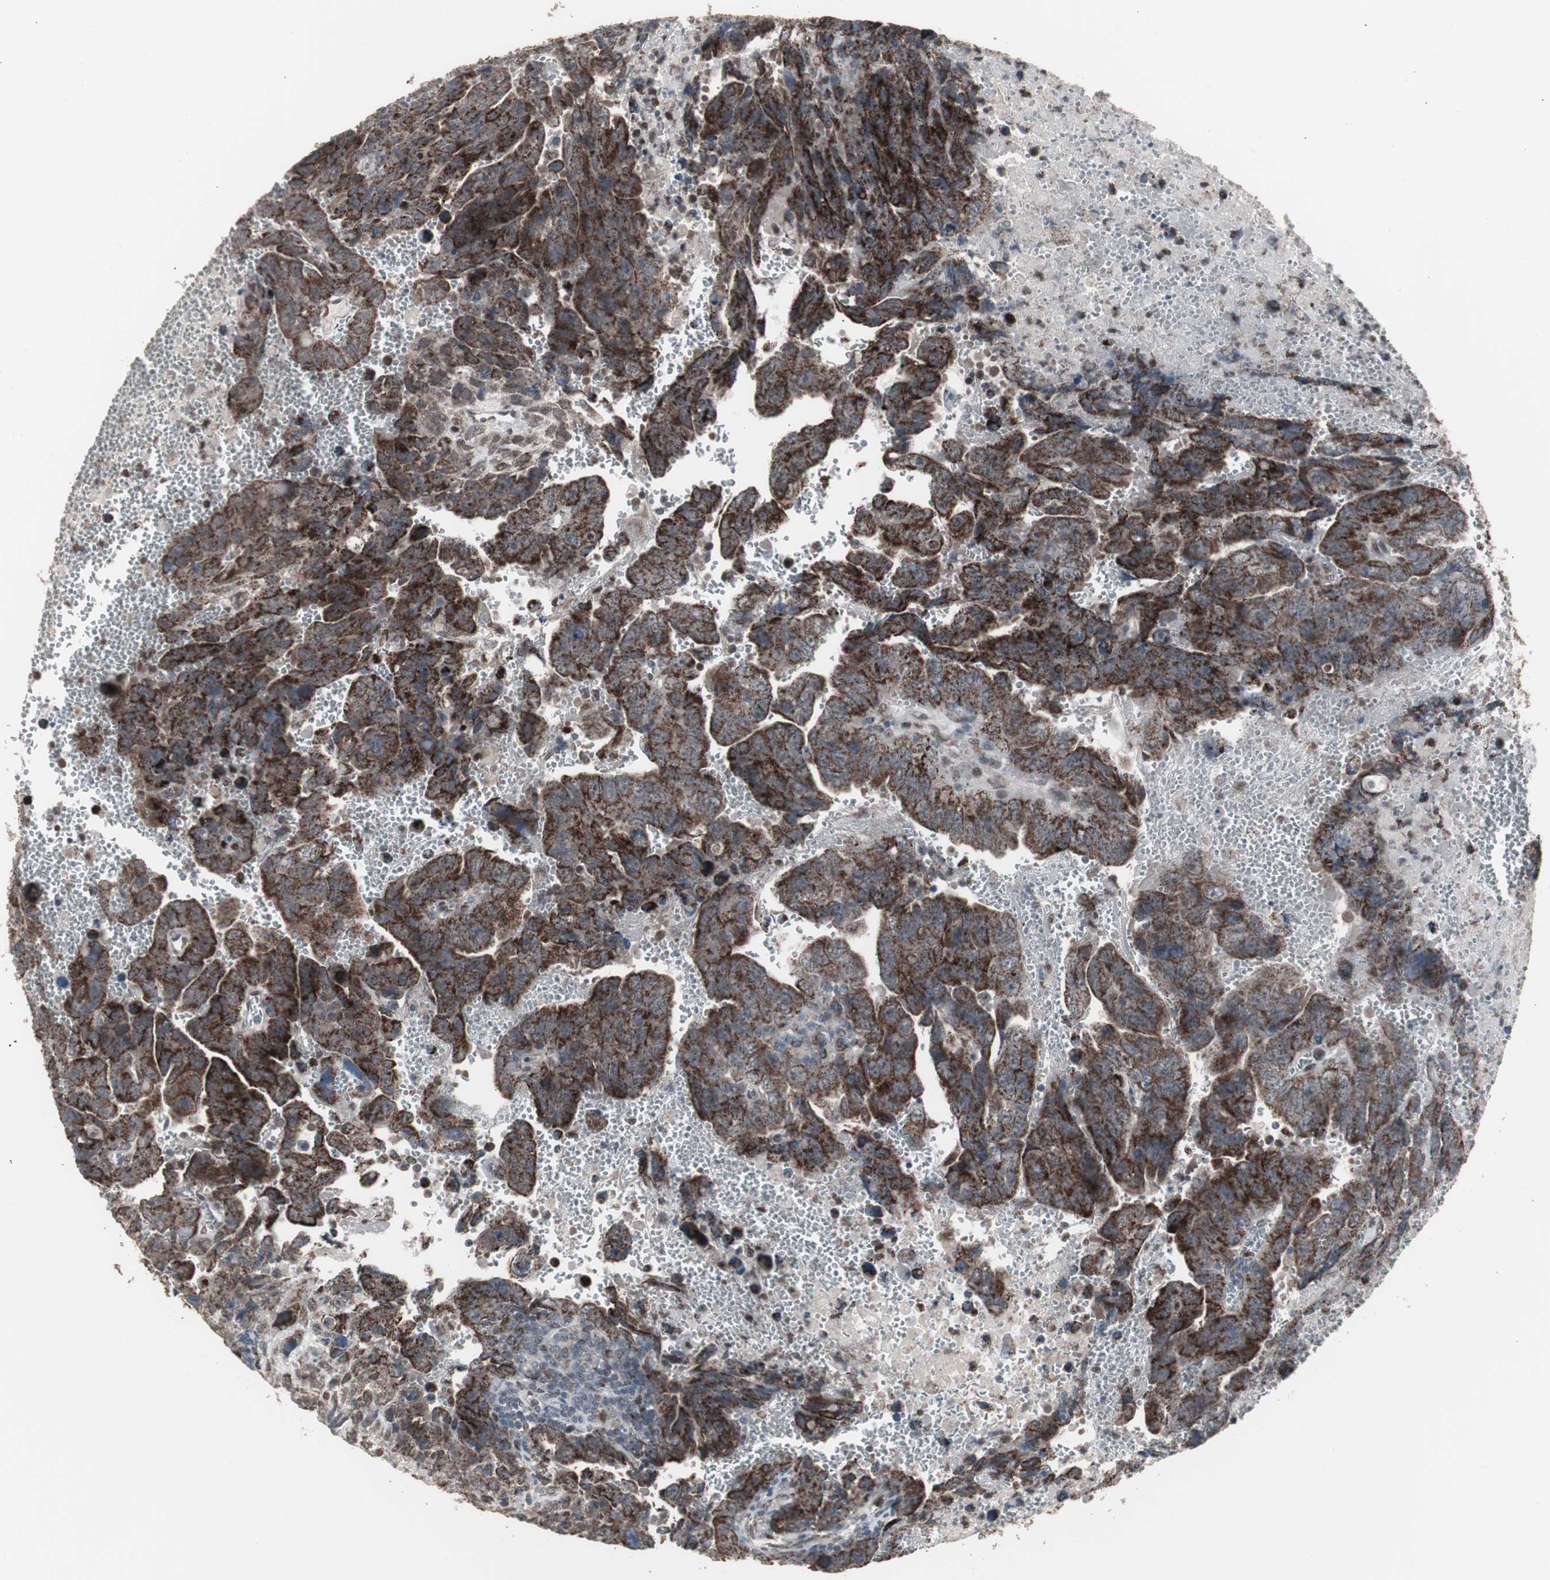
{"staining": {"intensity": "strong", "quantity": ">75%", "location": "cytoplasmic/membranous"}, "tissue": "testis cancer", "cell_type": "Tumor cells", "image_type": "cancer", "snomed": [{"axis": "morphology", "description": "Carcinoma, Embryonal, NOS"}, {"axis": "topography", "description": "Testis"}], "caption": "There is high levels of strong cytoplasmic/membranous positivity in tumor cells of embryonal carcinoma (testis), as demonstrated by immunohistochemical staining (brown color).", "gene": "RXRA", "patient": {"sex": "male", "age": 28}}